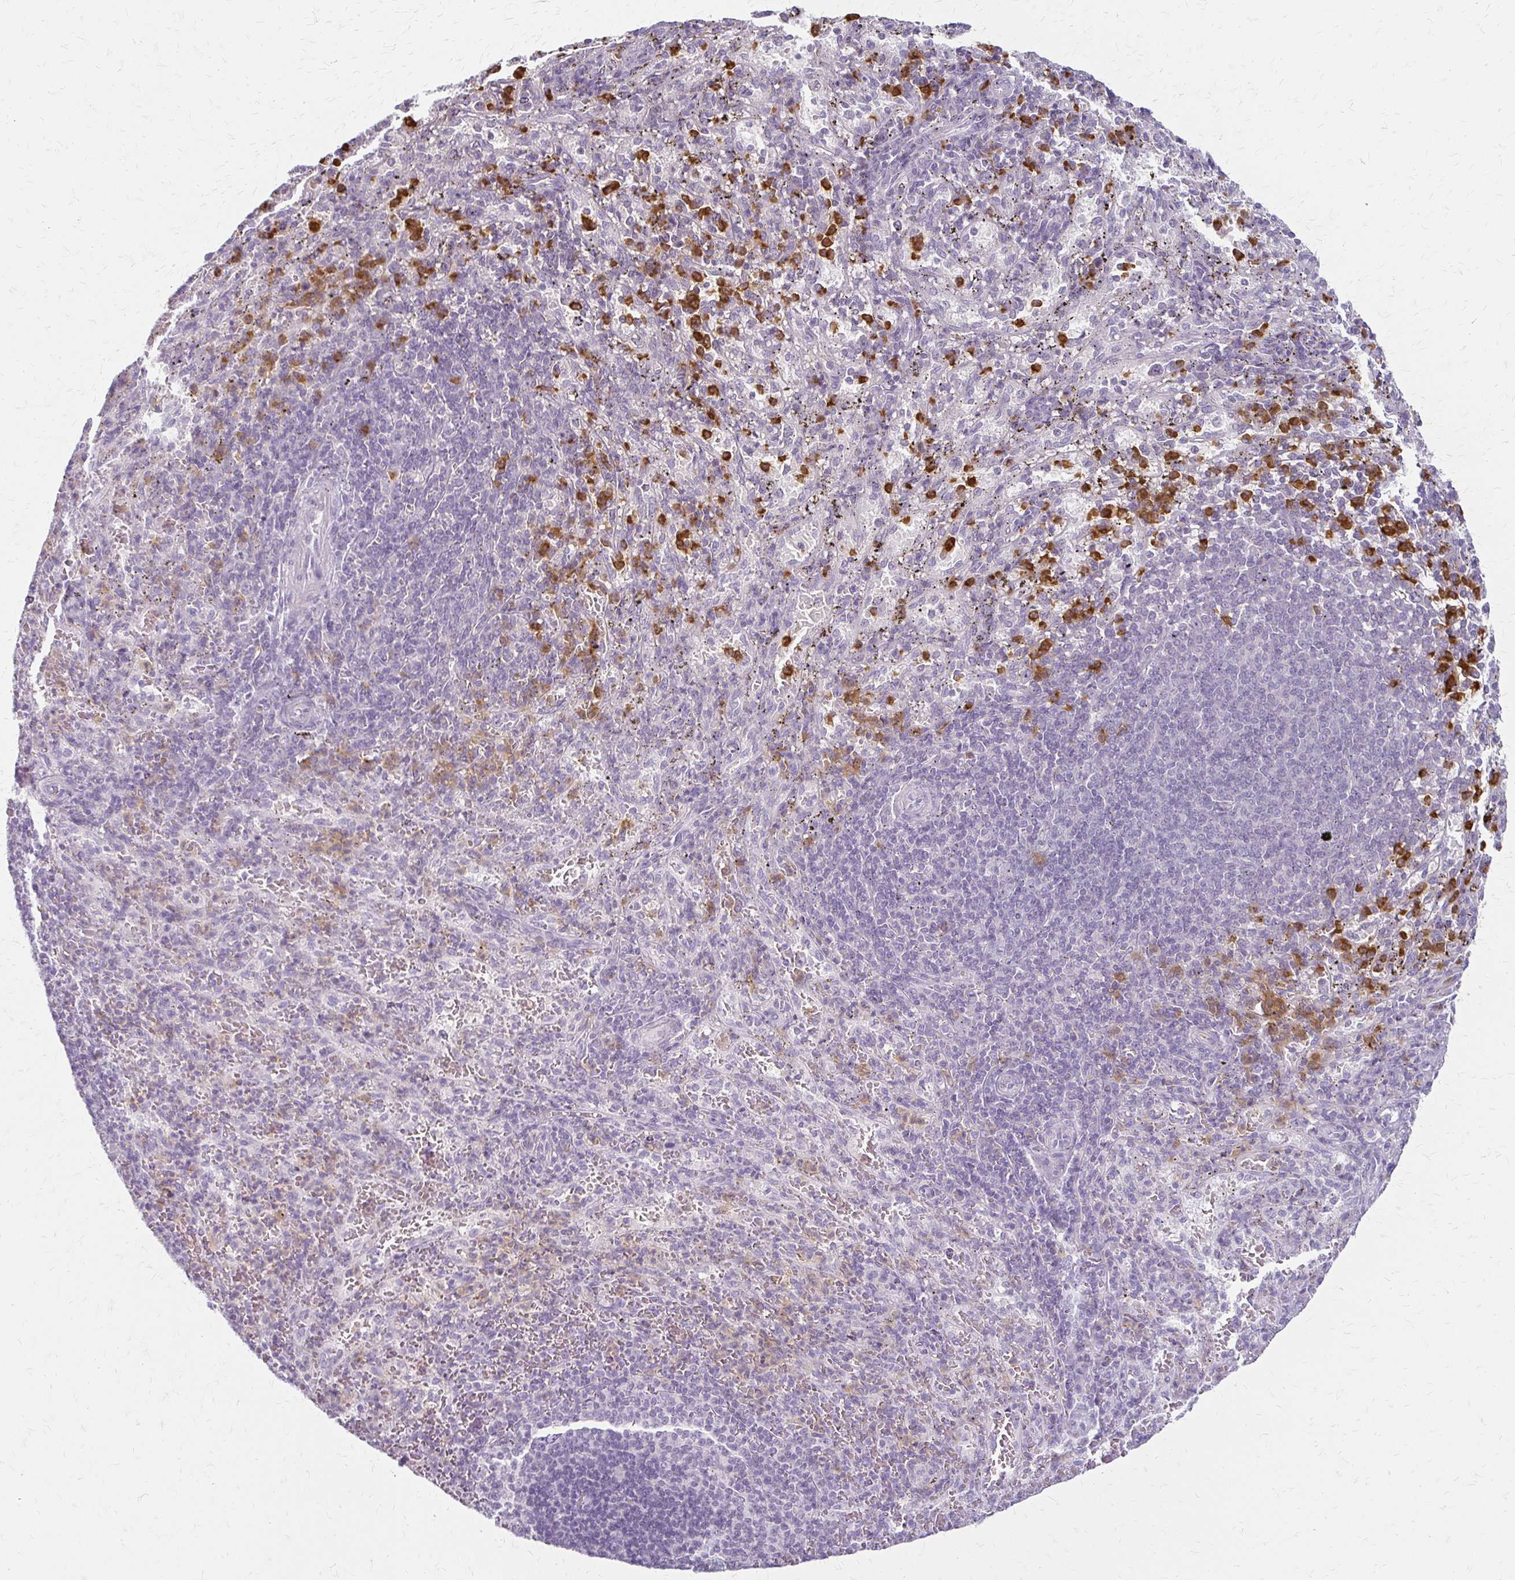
{"staining": {"intensity": "strong", "quantity": "<25%", "location": "cytoplasmic/membranous"}, "tissue": "spleen", "cell_type": "Cells in red pulp", "image_type": "normal", "snomed": [{"axis": "morphology", "description": "Normal tissue, NOS"}, {"axis": "topography", "description": "Spleen"}], "caption": "The image demonstrates immunohistochemical staining of unremarkable spleen. There is strong cytoplasmic/membranous positivity is present in approximately <25% of cells in red pulp. The staining was performed using DAB, with brown indicating positive protein expression. Nuclei are stained blue with hematoxylin.", "gene": "ACP5", "patient": {"sex": "male", "age": 57}}